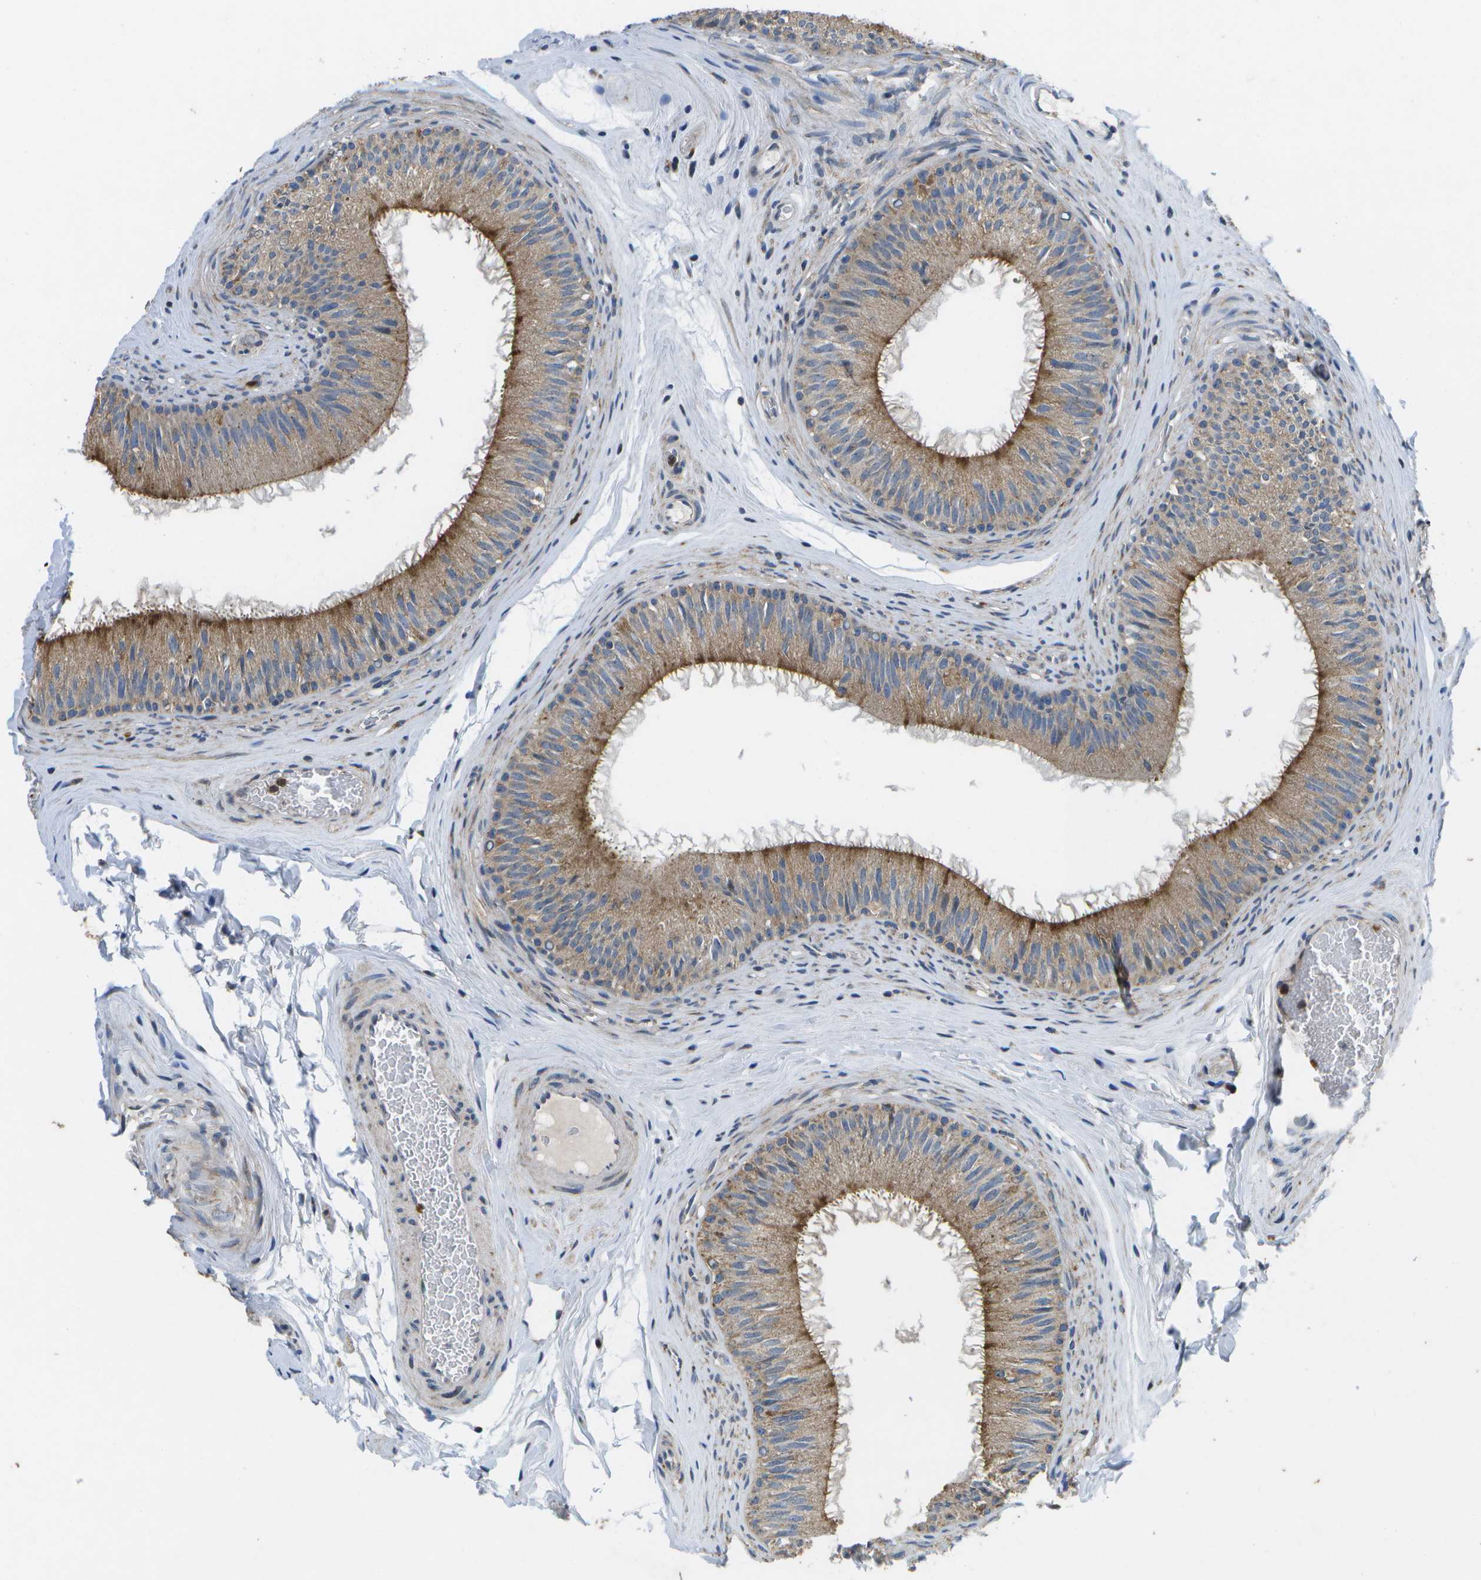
{"staining": {"intensity": "moderate", "quantity": "25%-75%", "location": "cytoplasmic/membranous"}, "tissue": "epididymis", "cell_type": "Glandular cells", "image_type": "normal", "snomed": [{"axis": "morphology", "description": "Normal tissue, NOS"}, {"axis": "topography", "description": "Testis"}, {"axis": "topography", "description": "Epididymis"}], "caption": "Glandular cells exhibit medium levels of moderate cytoplasmic/membranous staining in approximately 25%-75% of cells in unremarkable epididymis. The protein is stained brown, and the nuclei are stained in blue (DAB IHC with brightfield microscopy, high magnification).", "gene": "GALNT15", "patient": {"sex": "male", "age": 36}}